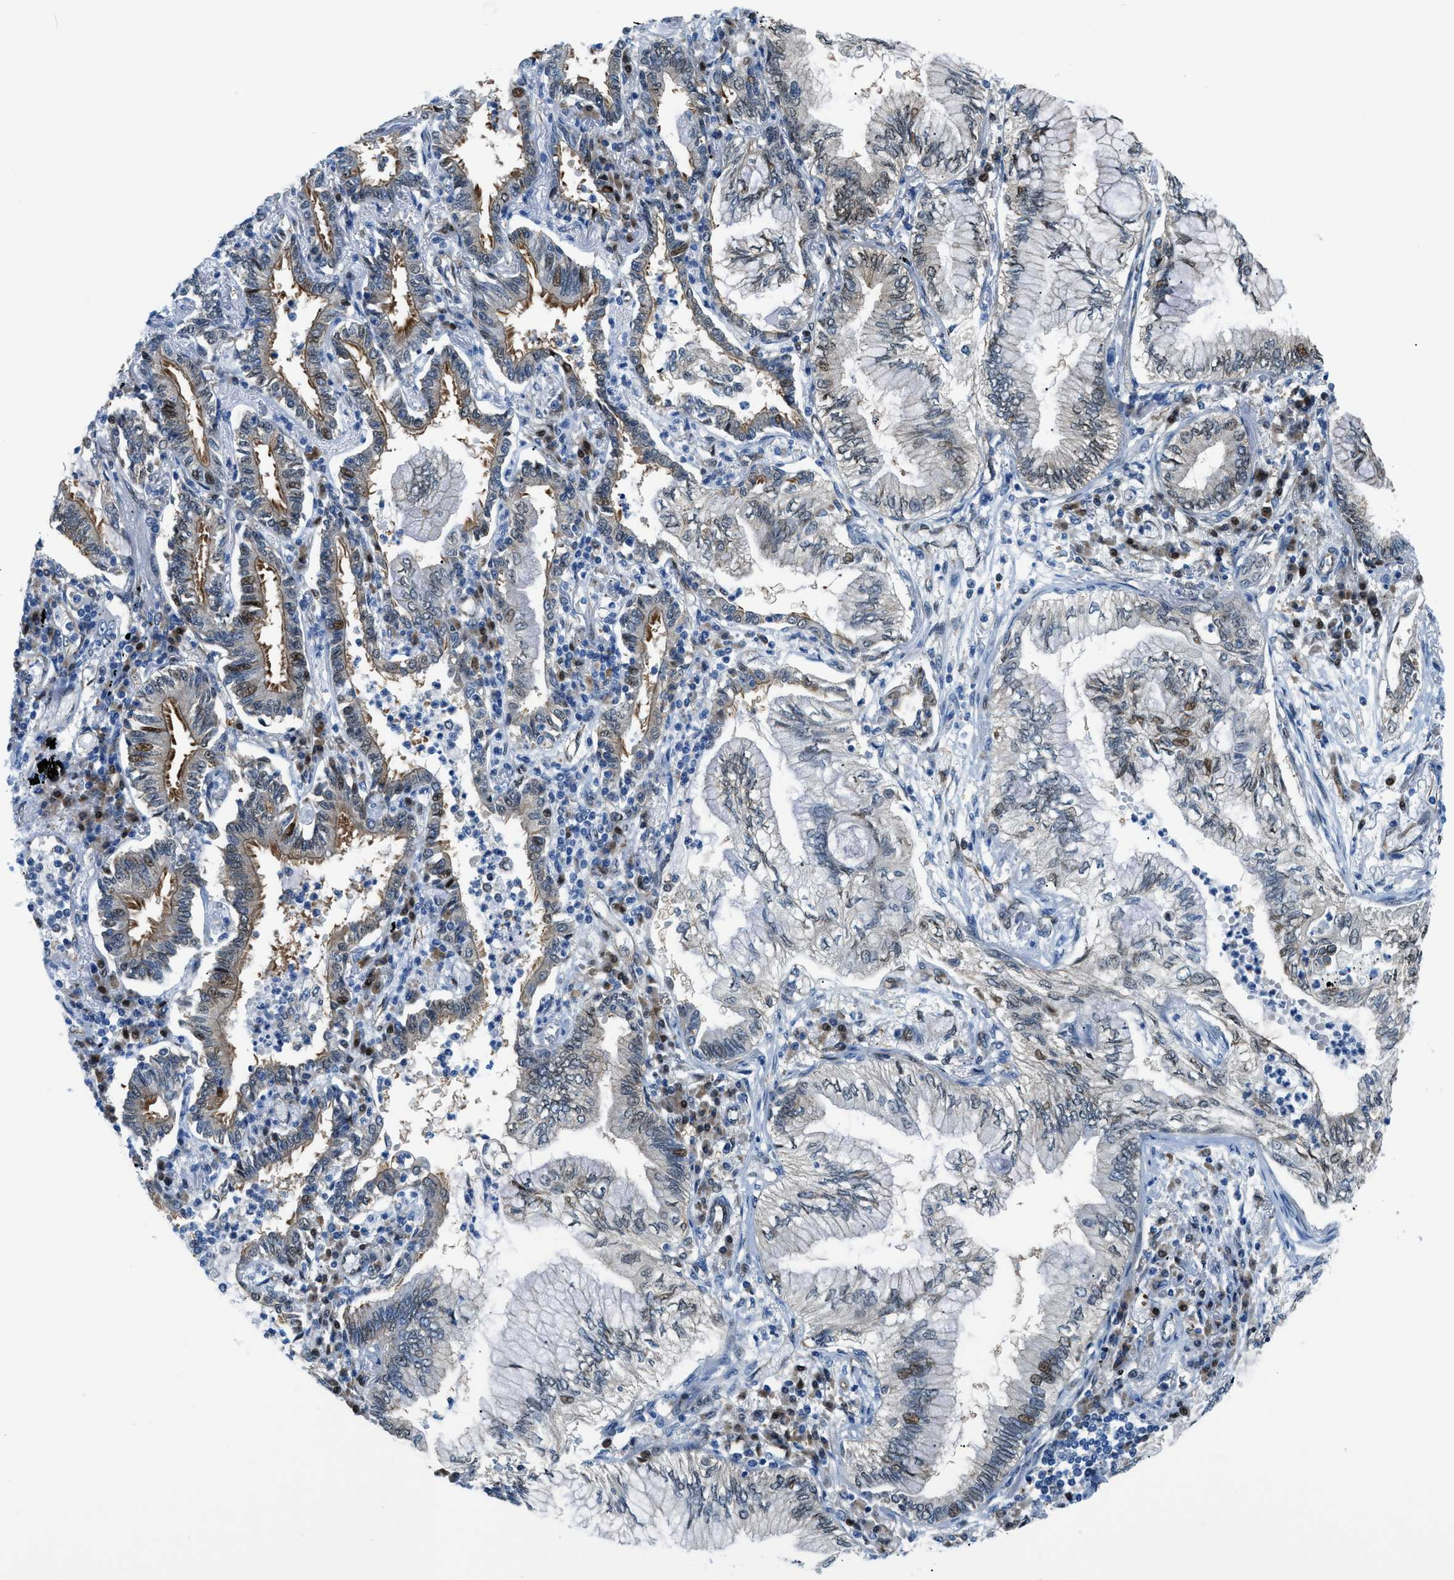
{"staining": {"intensity": "moderate", "quantity": "25%-75%", "location": "cytoplasmic/membranous,nuclear"}, "tissue": "lung cancer", "cell_type": "Tumor cells", "image_type": "cancer", "snomed": [{"axis": "morphology", "description": "Normal tissue, NOS"}, {"axis": "morphology", "description": "Adenocarcinoma, NOS"}, {"axis": "topography", "description": "Bronchus"}, {"axis": "topography", "description": "Lung"}], "caption": "Protein positivity by immunohistochemistry (IHC) displays moderate cytoplasmic/membranous and nuclear staining in about 25%-75% of tumor cells in adenocarcinoma (lung).", "gene": "YWHAE", "patient": {"sex": "female", "age": 70}}